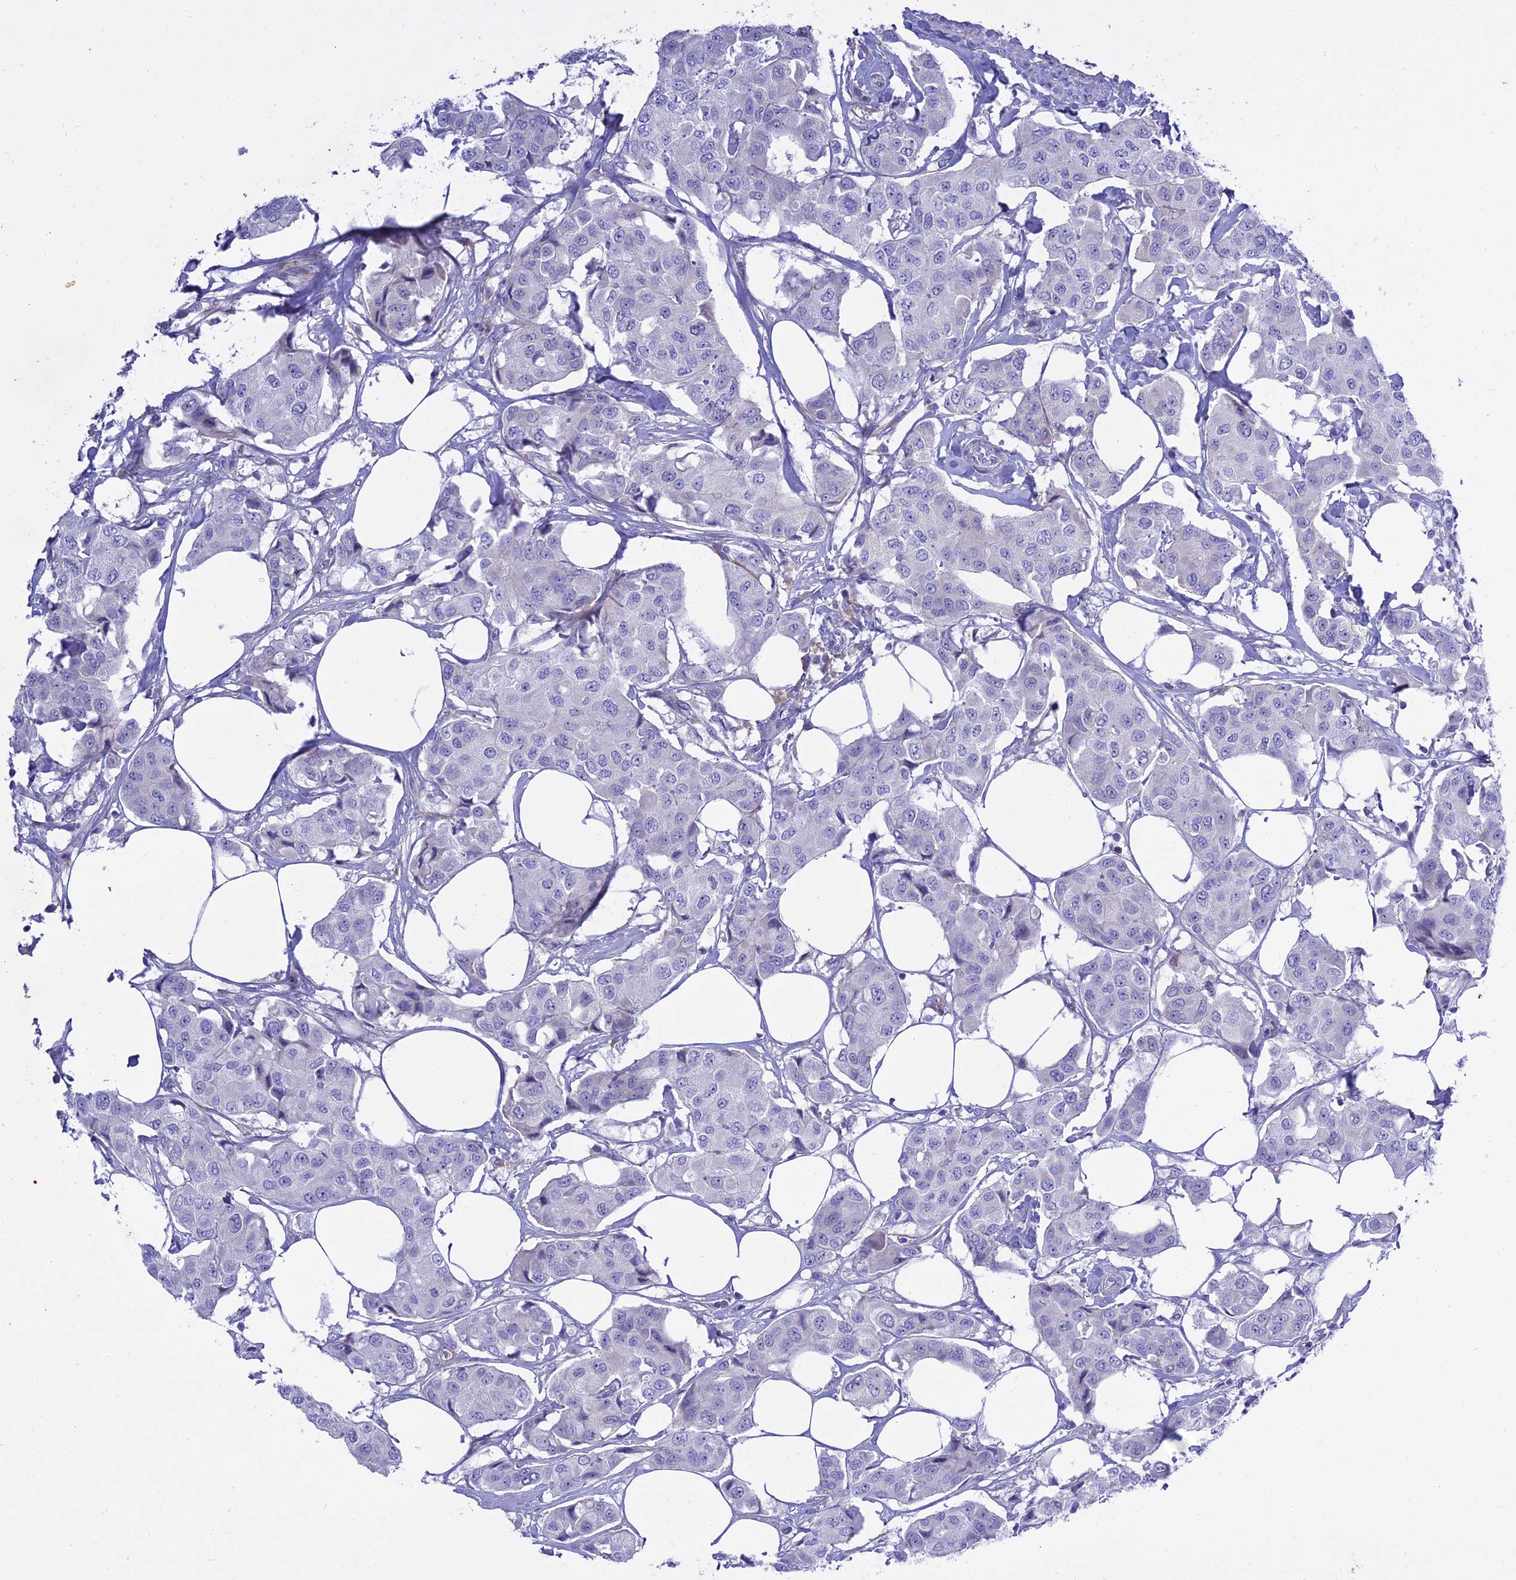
{"staining": {"intensity": "negative", "quantity": "none", "location": "none"}, "tissue": "breast cancer", "cell_type": "Tumor cells", "image_type": "cancer", "snomed": [{"axis": "morphology", "description": "Duct carcinoma"}, {"axis": "topography", "description": "Breast"}], "caption": "Photomicrograph shows no protein expression in tumor cells of invasive ductal carcinoma (breast) tissue. (Brightfield microscopy of DAB (3,3'-diaminobenzidine) immunohistochemistry (IHC) at high magnification).", "gene": "MBD3L1", "patient": {"sex": "female", "age": 80}}